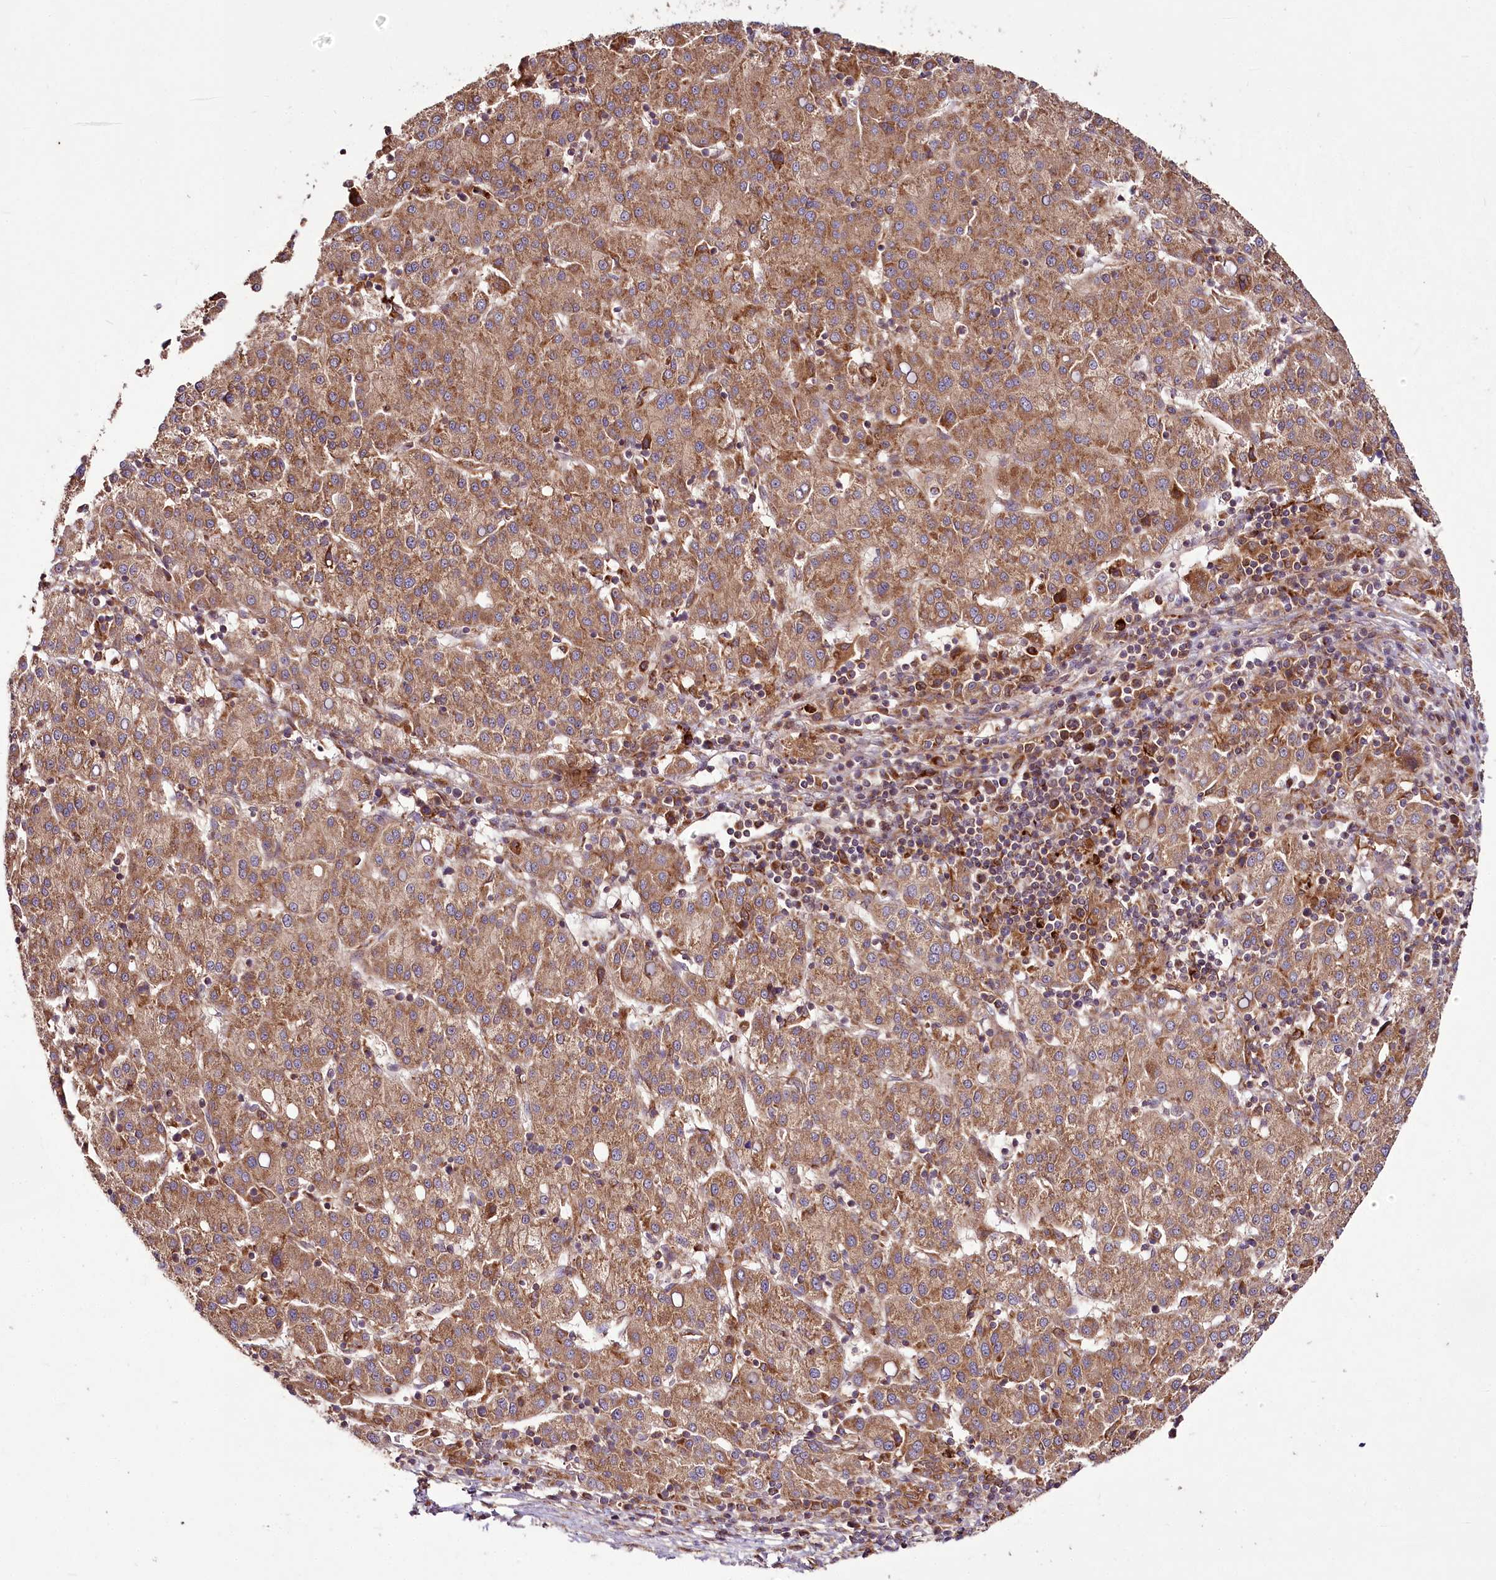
{"staining": {"intensity": "moderate", "quantity": ">75%", "location": "cytoplasmic/membranous"}, "tissue": "liver cancer", "cell_type": "Tumor cells", "image_type": "cancer", "snomed": [{"axis": "morphology", "description": "Carcinoma, Hepatocellular, NOS"}, {"axis": "topography", "description": "Liver"}], "caption": "Protein staining demonstrates moderate cytoplasmic/membranous positivity in about >75% of tumor cells in liver cancer.", "gene": "RAB7A", "patient": {"sex": "female", "age": 58}}